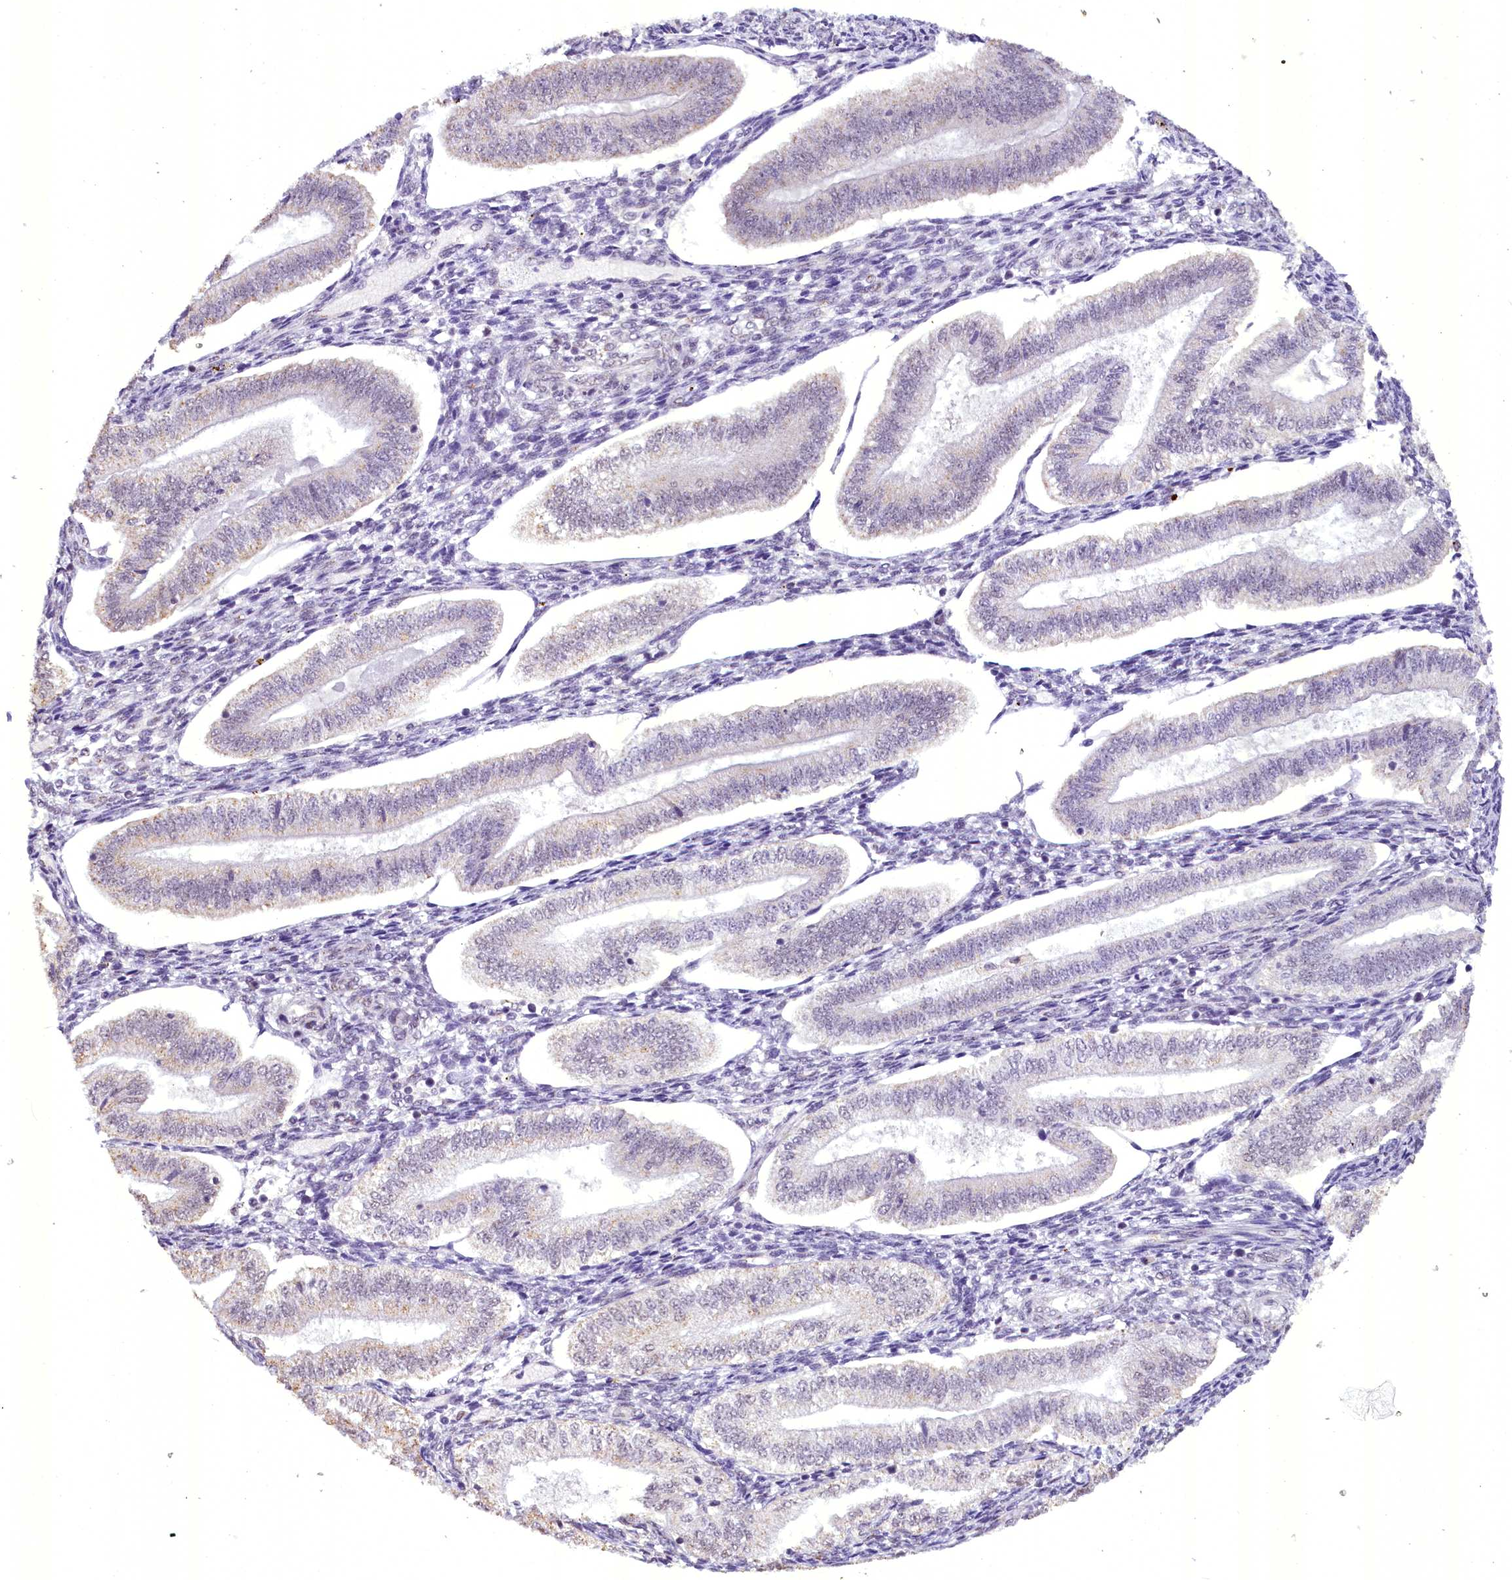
{"staining": {"intensity": "moderate", "quantity": "<25%", "location": "nuclear"}, "tissue": "endometrium", "cell_type": "Cells in endometrial stroma", "image_type": "normal", "snomed": [{"axis": "morphology", "description": "Normal tissue, NOS"}, {"axis": "topography", "description": "Endometrium"}], "caption": "A micrograph of human endometrium stained for a protein shows moderate nuclear brown staining in cells in endometrial stroma.", "gene": "NCBP1", "patient": {"sex": "female", "age": 34}}